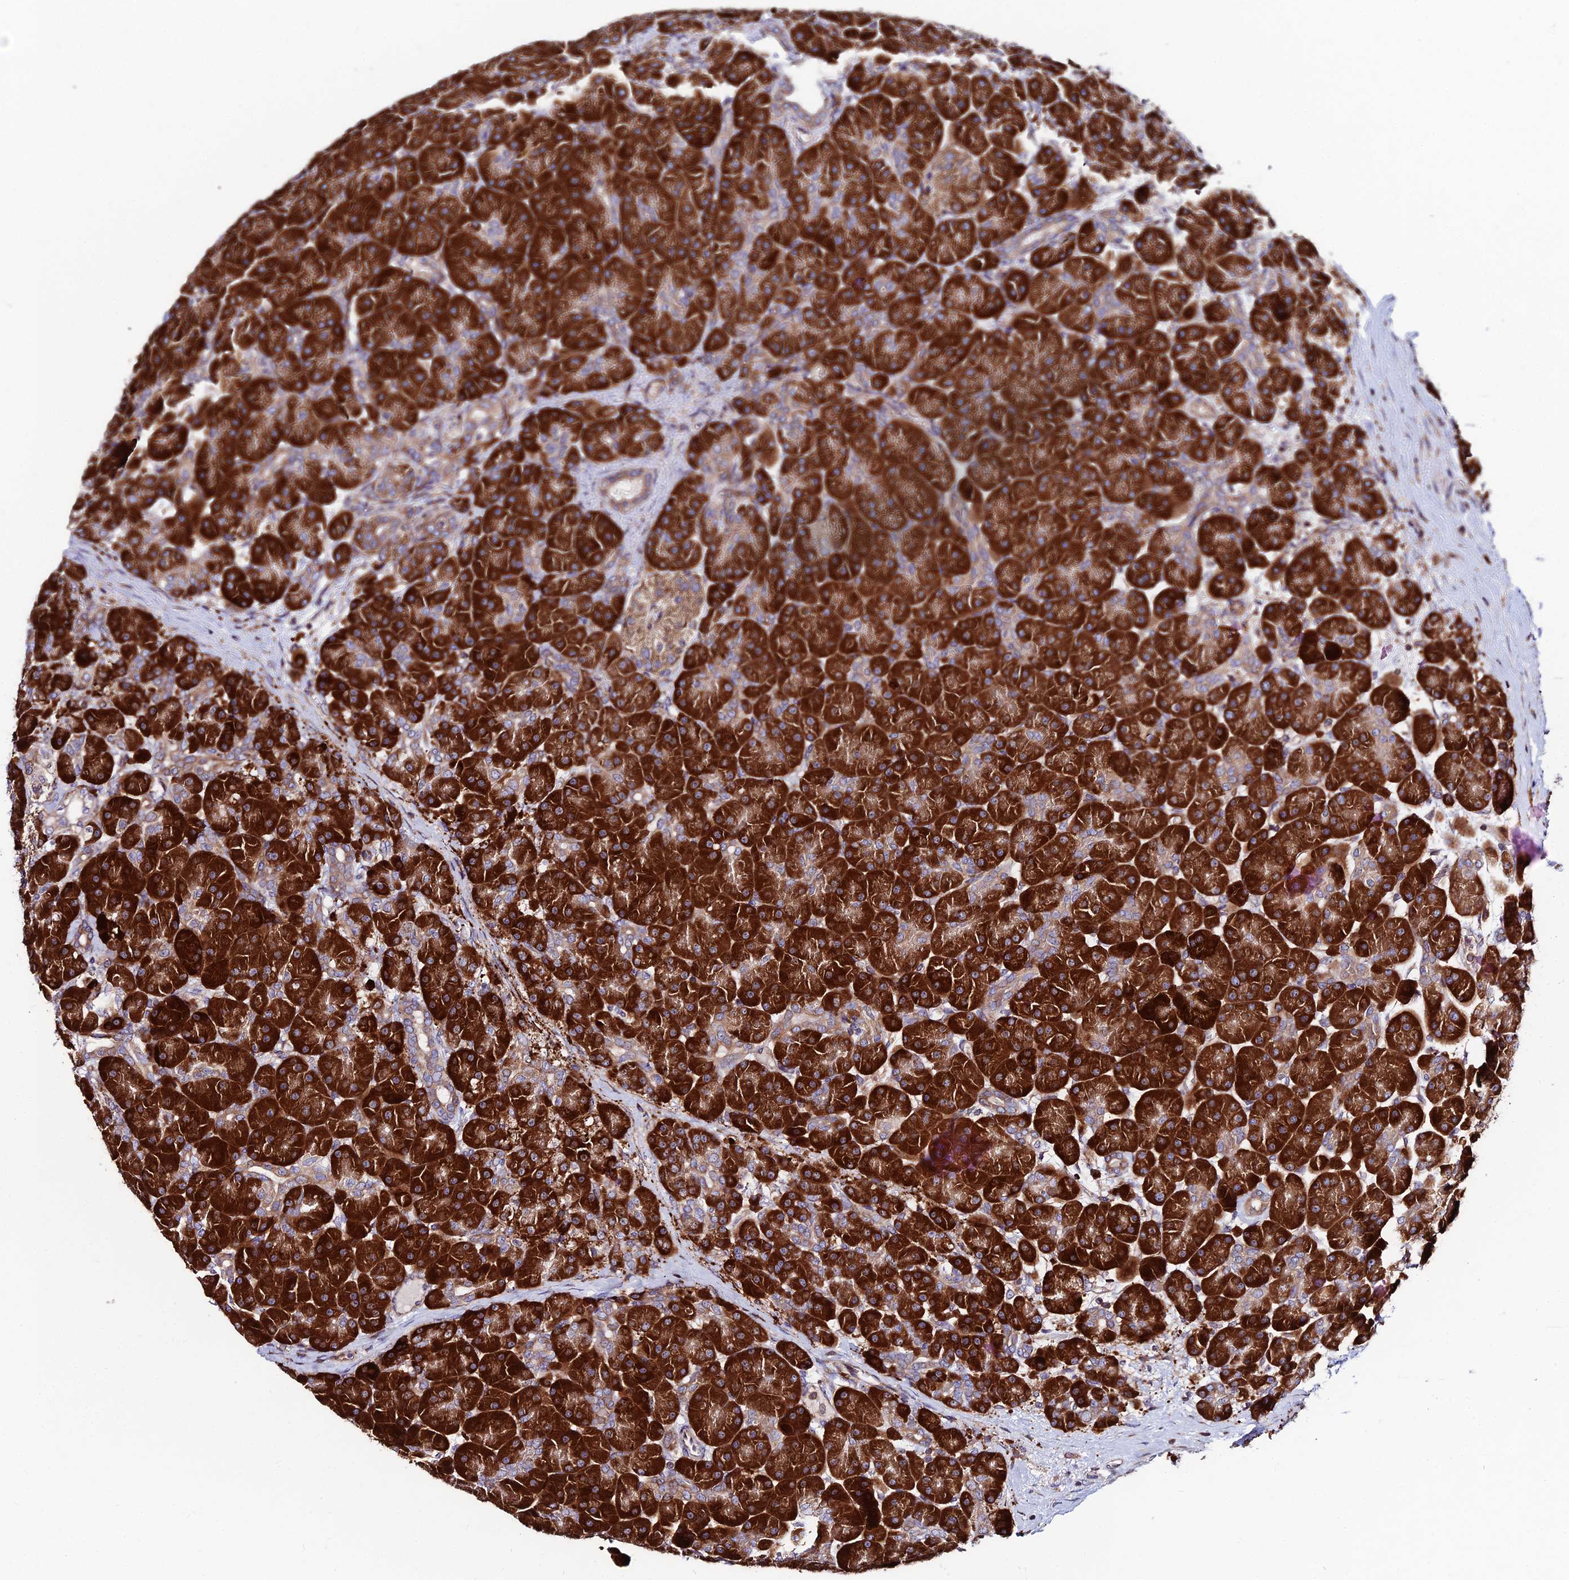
{"staining": {"intensity": "strong", "quantity": ">75%", "location": "cytoplasmic/membranous"}, "tissue": "pancreas", "cell_type": "Exocrine glandular cells", "image_type": "normal", "snomed": [{"axis": "morphology", "description": "Normal tissue, NOS"}, {"axis": "topography", "description": "Pancreas"}], "caption": "Immunohistochemical staining of normal human pancreas displays strong cytoplasmic/membranous protein positivity in about >75% of exocrine glandular cells.", "gene": "EIF3K", "patient": {"sex": "male", "age": 66}}